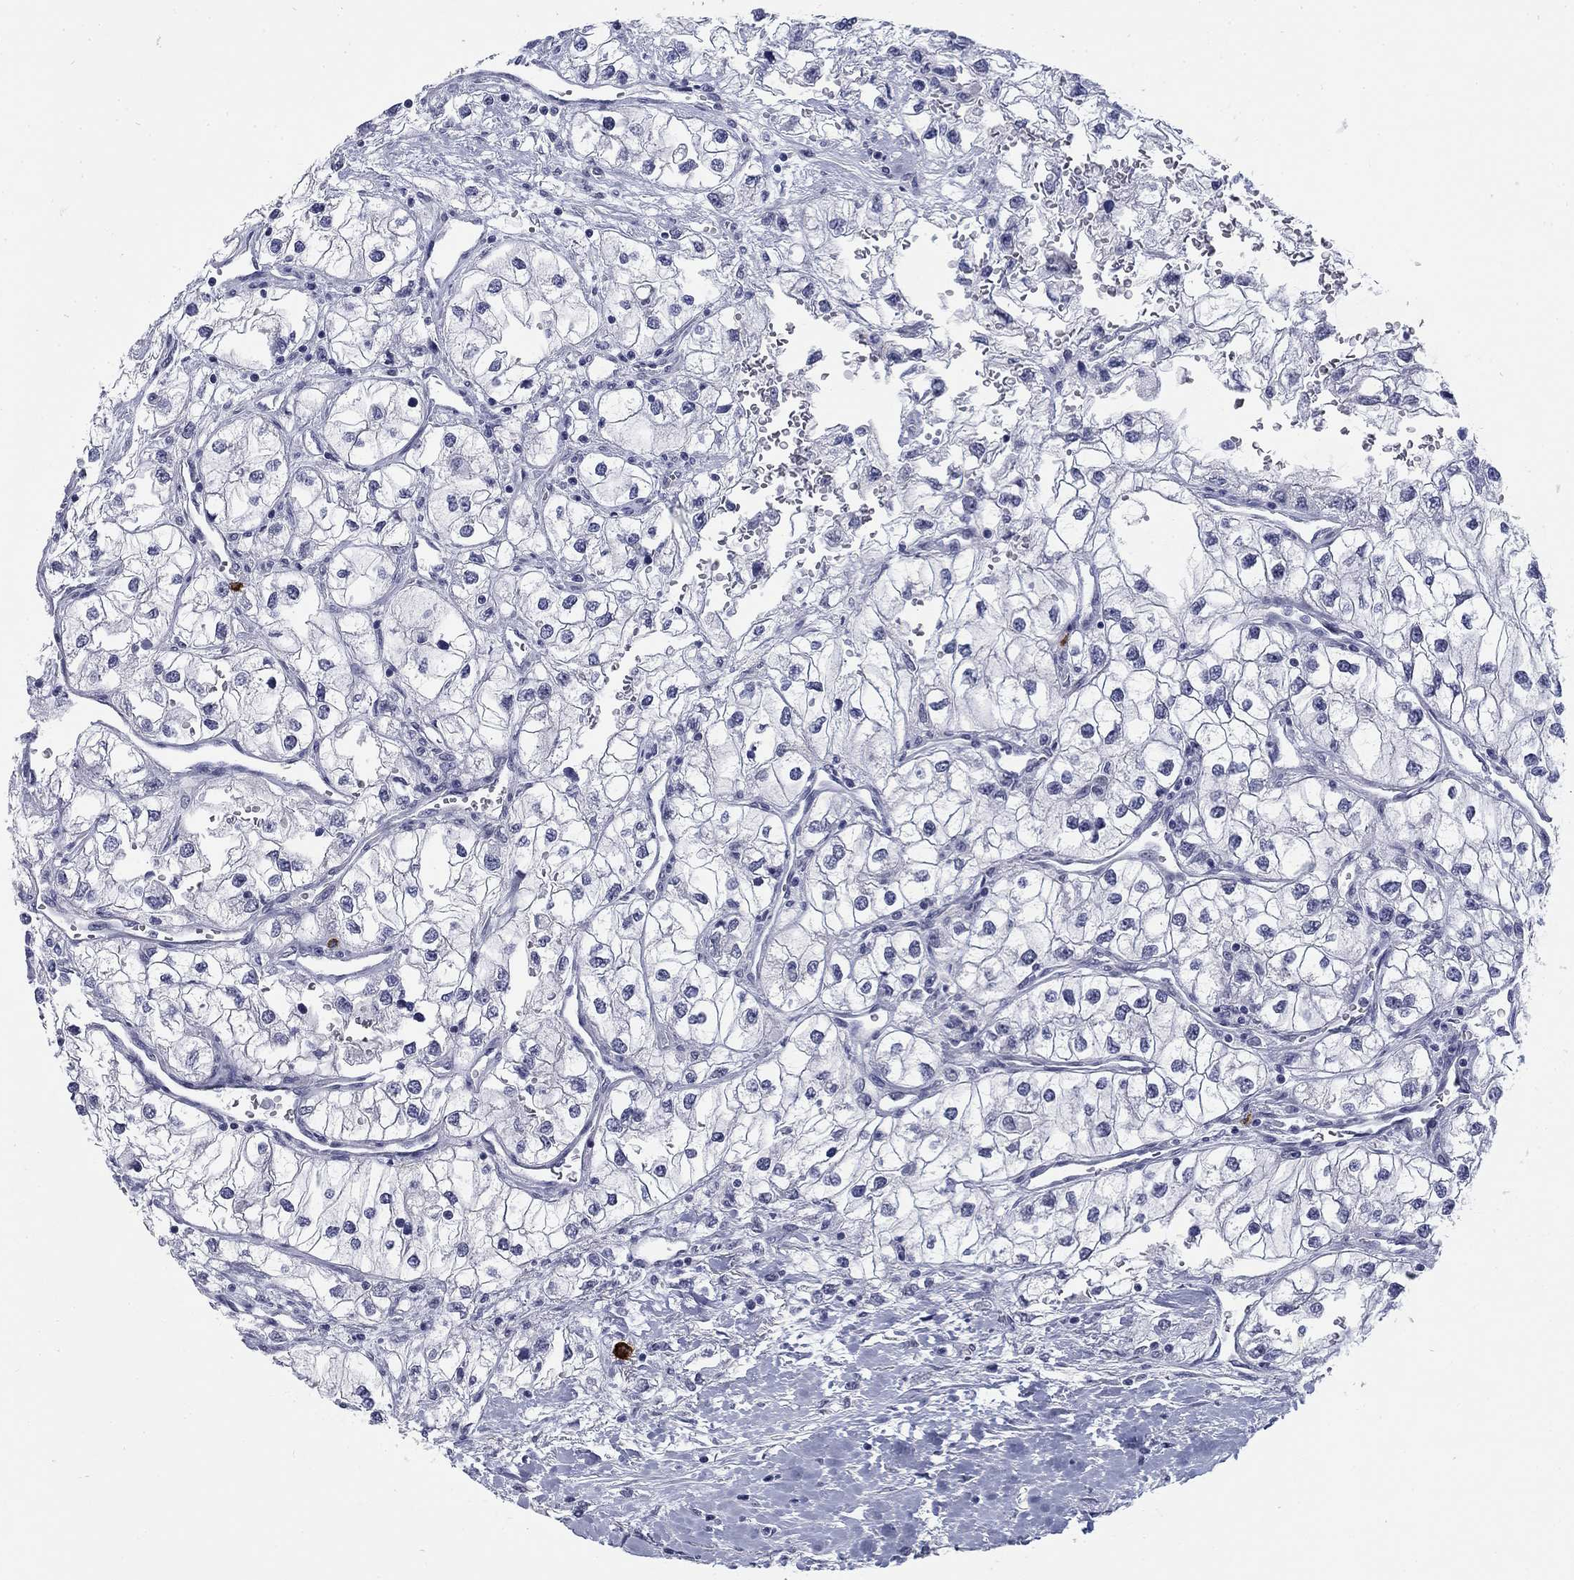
{"staining": {"intensity": "negative", "quantity": "none", "location": "none"}, "tissue": "renal cancer", "cell_type": "Tumor cells", "image_type": "cancer", "snomed": [{"axis": "morphology", "description": "Adenocarcinoma, NOS"}, {"axis": "topography", "description": "Kidney"}], "caption": "Tumor cells show no significant staining in renal adenocarcinoma.", "gene": "ECEL1", "patient": {"sex": "male", "age": 59}}